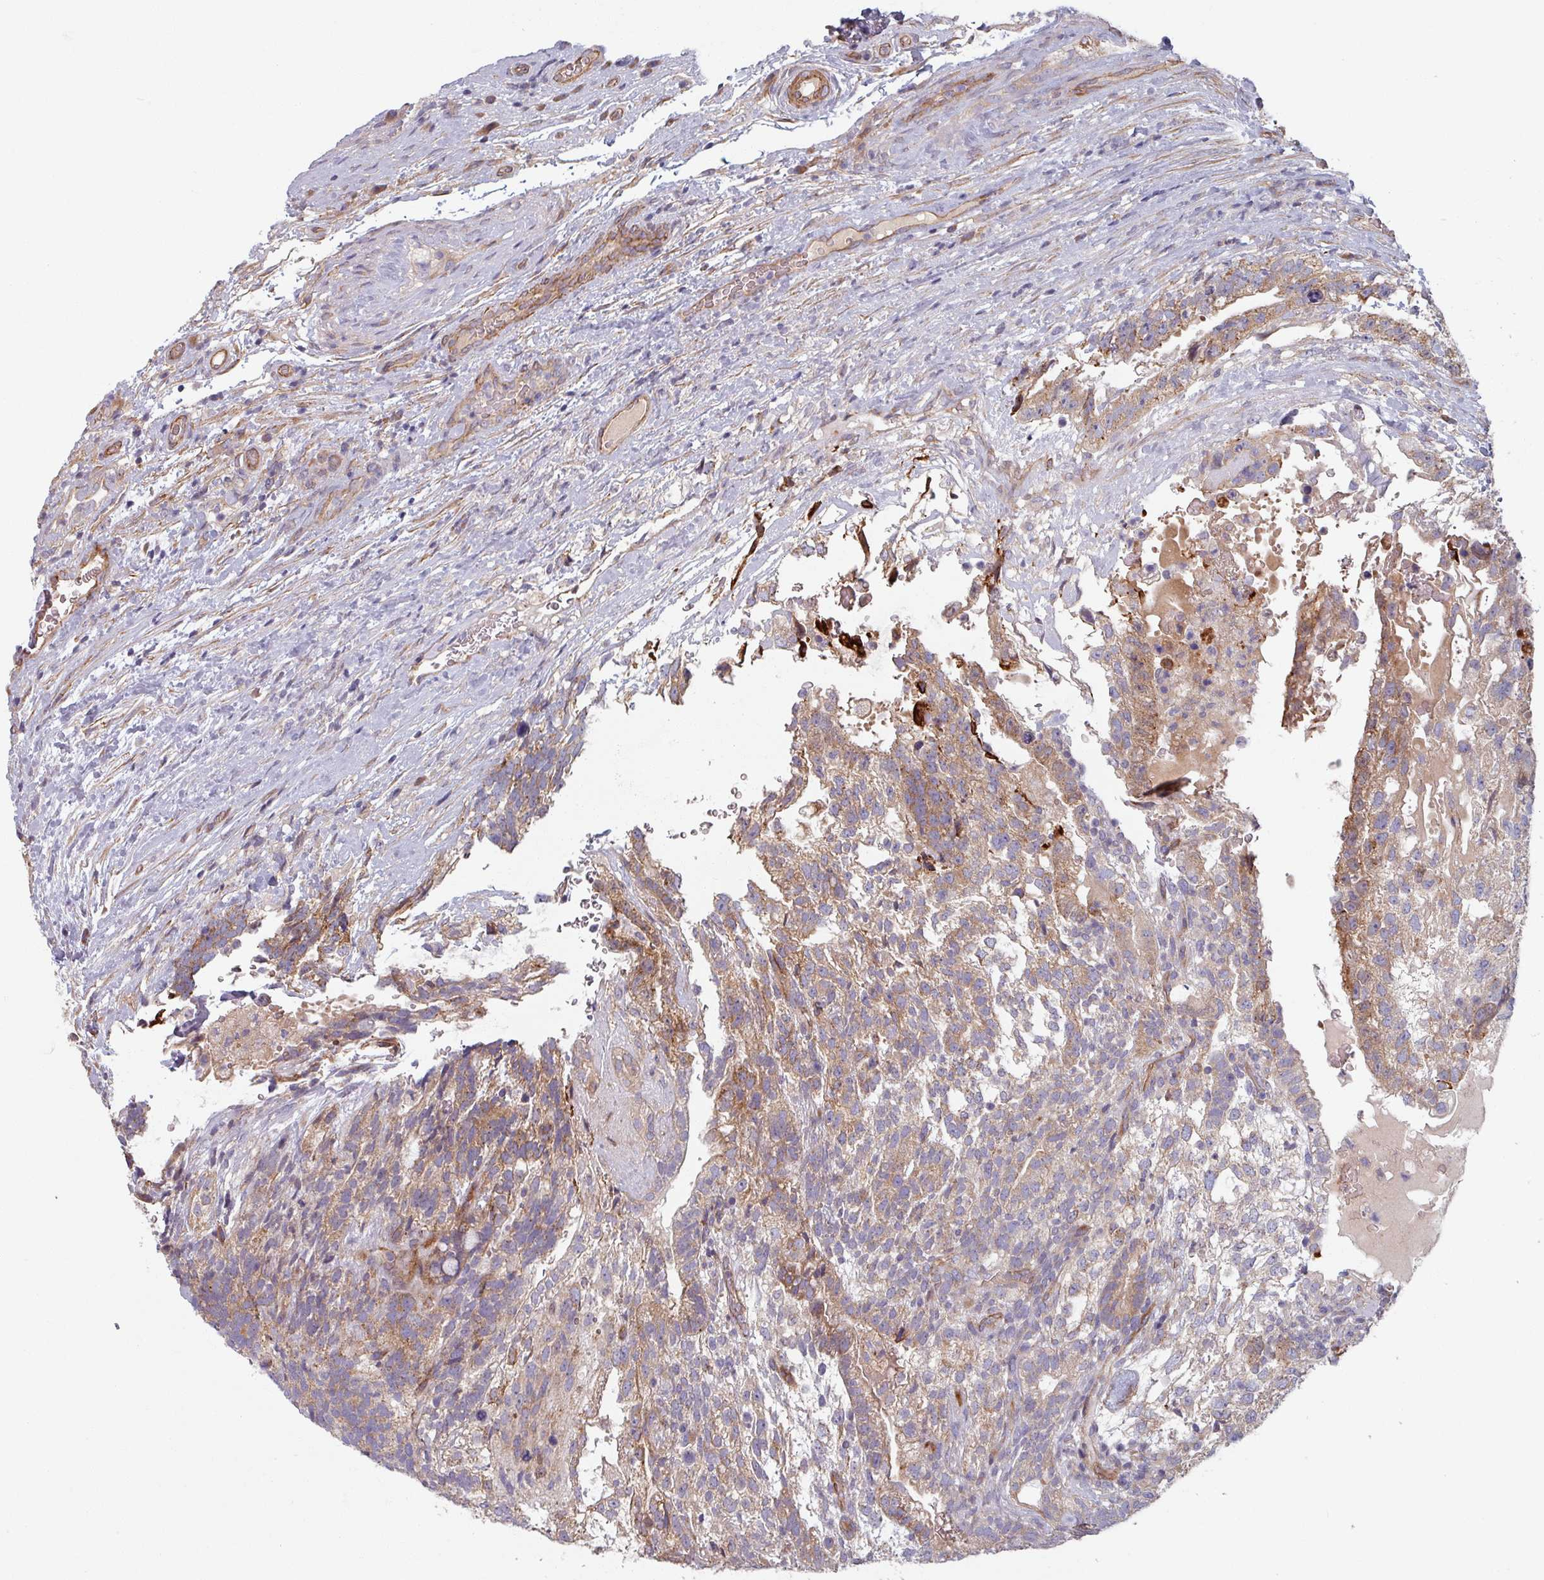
{"staining": {"intensity": "moderate", "quantity": "25%-75%", "location": "cytoplasmic/membranous"}, "tissue": "testis cancer", "cell_type": "Tumor cells", "image_type": "cancer", "snomed": [{"axis": "morphology", "description": "Seminoma, NOS"}, {"axis": "morphology", "description": "Carcinoma, Embryonal, NOS"}, {"axis": "topography", "description": "Testis"}], "caption": "Tumor cells reveal medium levels of moderate cytoplasmic/membranous positivity in approximately 25%-75% of cells in human testis cancer. Using DAB (3,3'-diaminobenzidine) (brown) and hematoxylin (blue) stains, captured at high magnification using brightfield microscopy.", "gene": "C4BPB", "patient": {"sex": "male", "age": 41}}